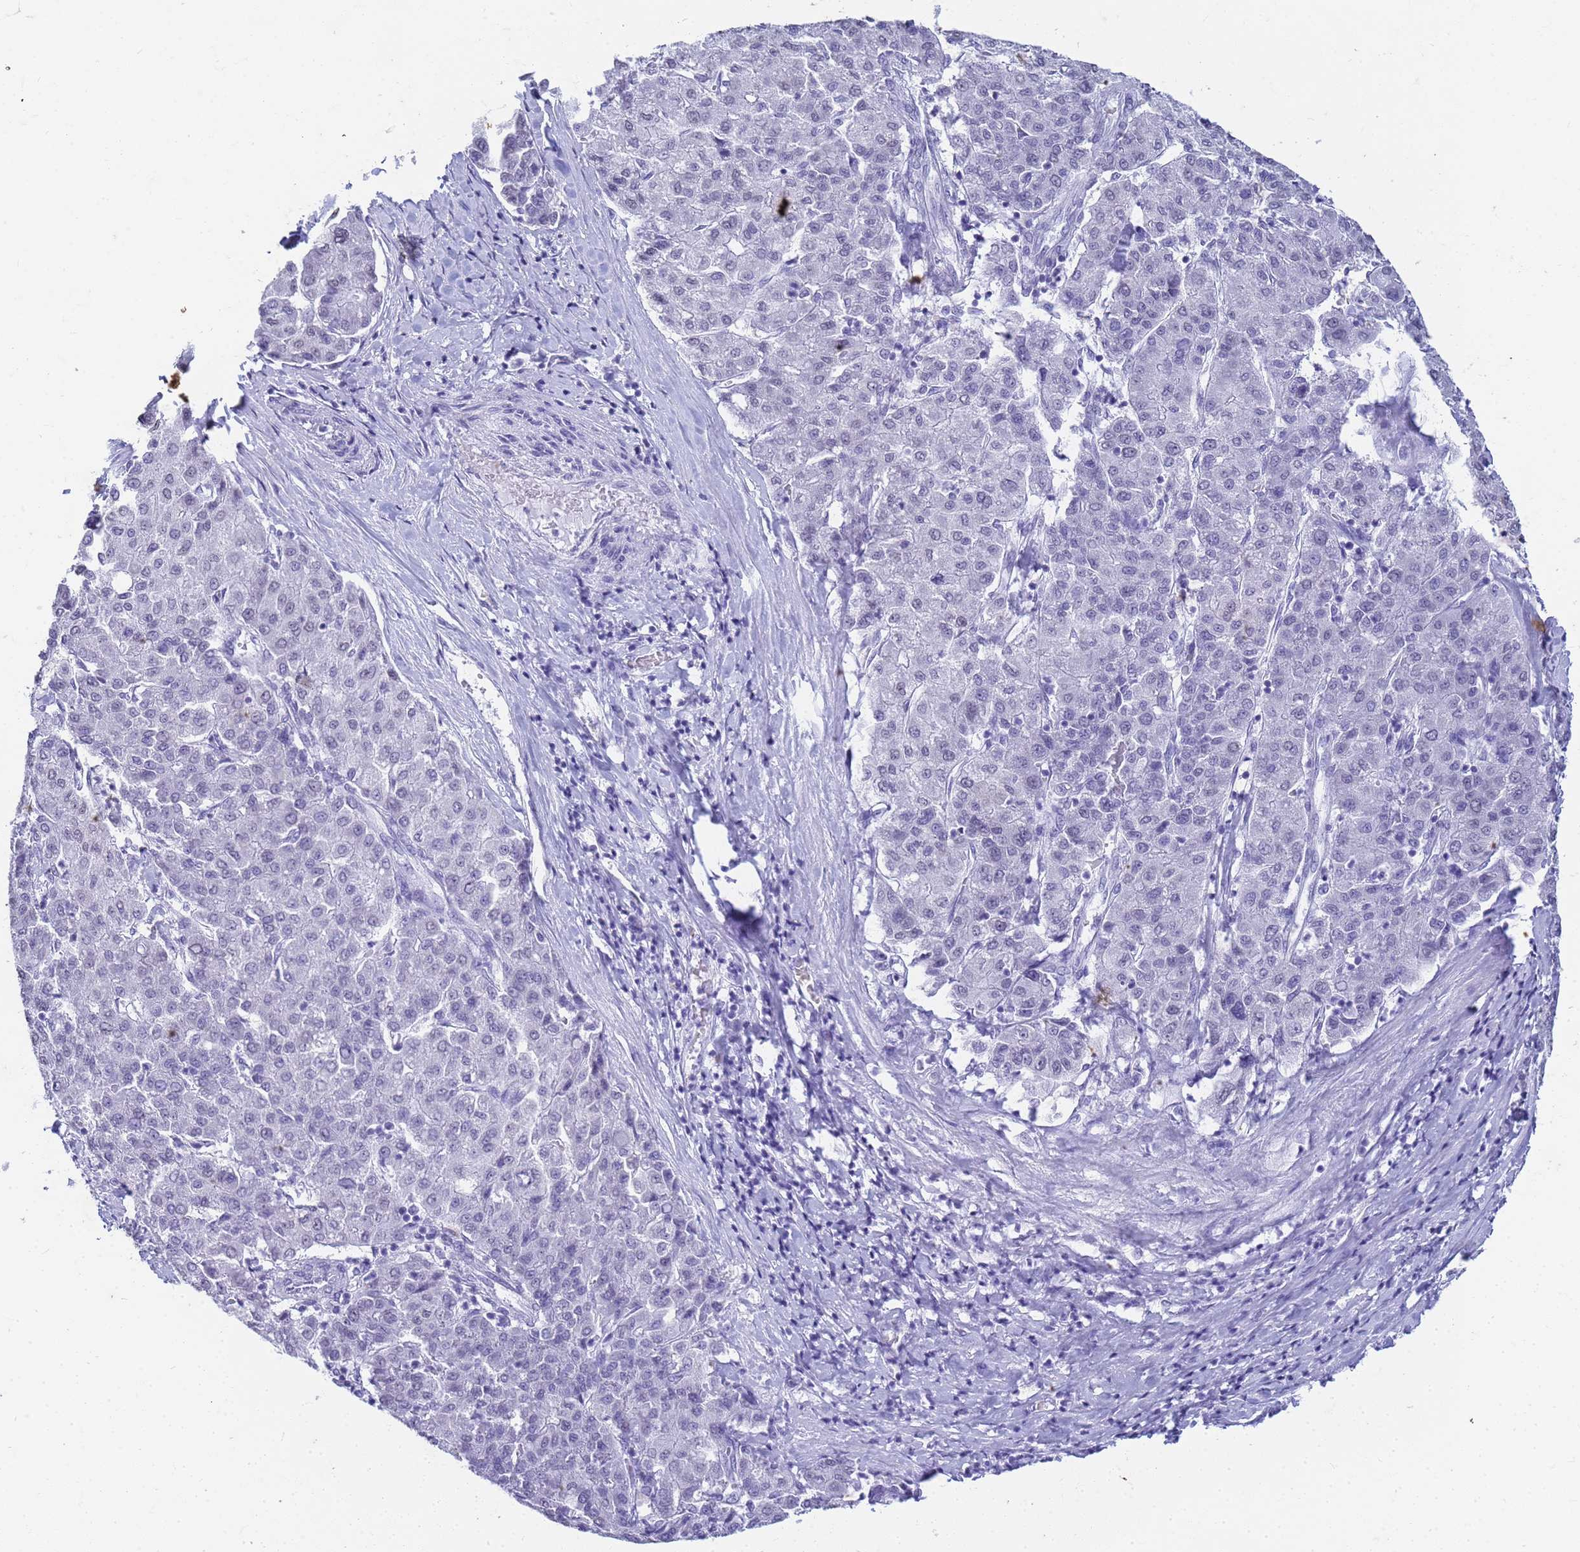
{"staining": {"intensity": "negative", "quantity": "none", "location": "none"}, "tissue": "liver cancer", "cell_type": "Tumor cells", "image_type": "cancer", "snomed": [{"axis": "morphology", "description": "Carcinoma, Hepatocellular, NOS"}, {"axis": "topography", "description": "Liver"}], "caption": "An IHC micrograph of hepatocellular carcinoma (liver) is shown. There is no staining in tumor cells of hepatocellular carcinoma (liver).", "gene": "SLC7A9", "patient": {"sex": "male", "age": 65}}